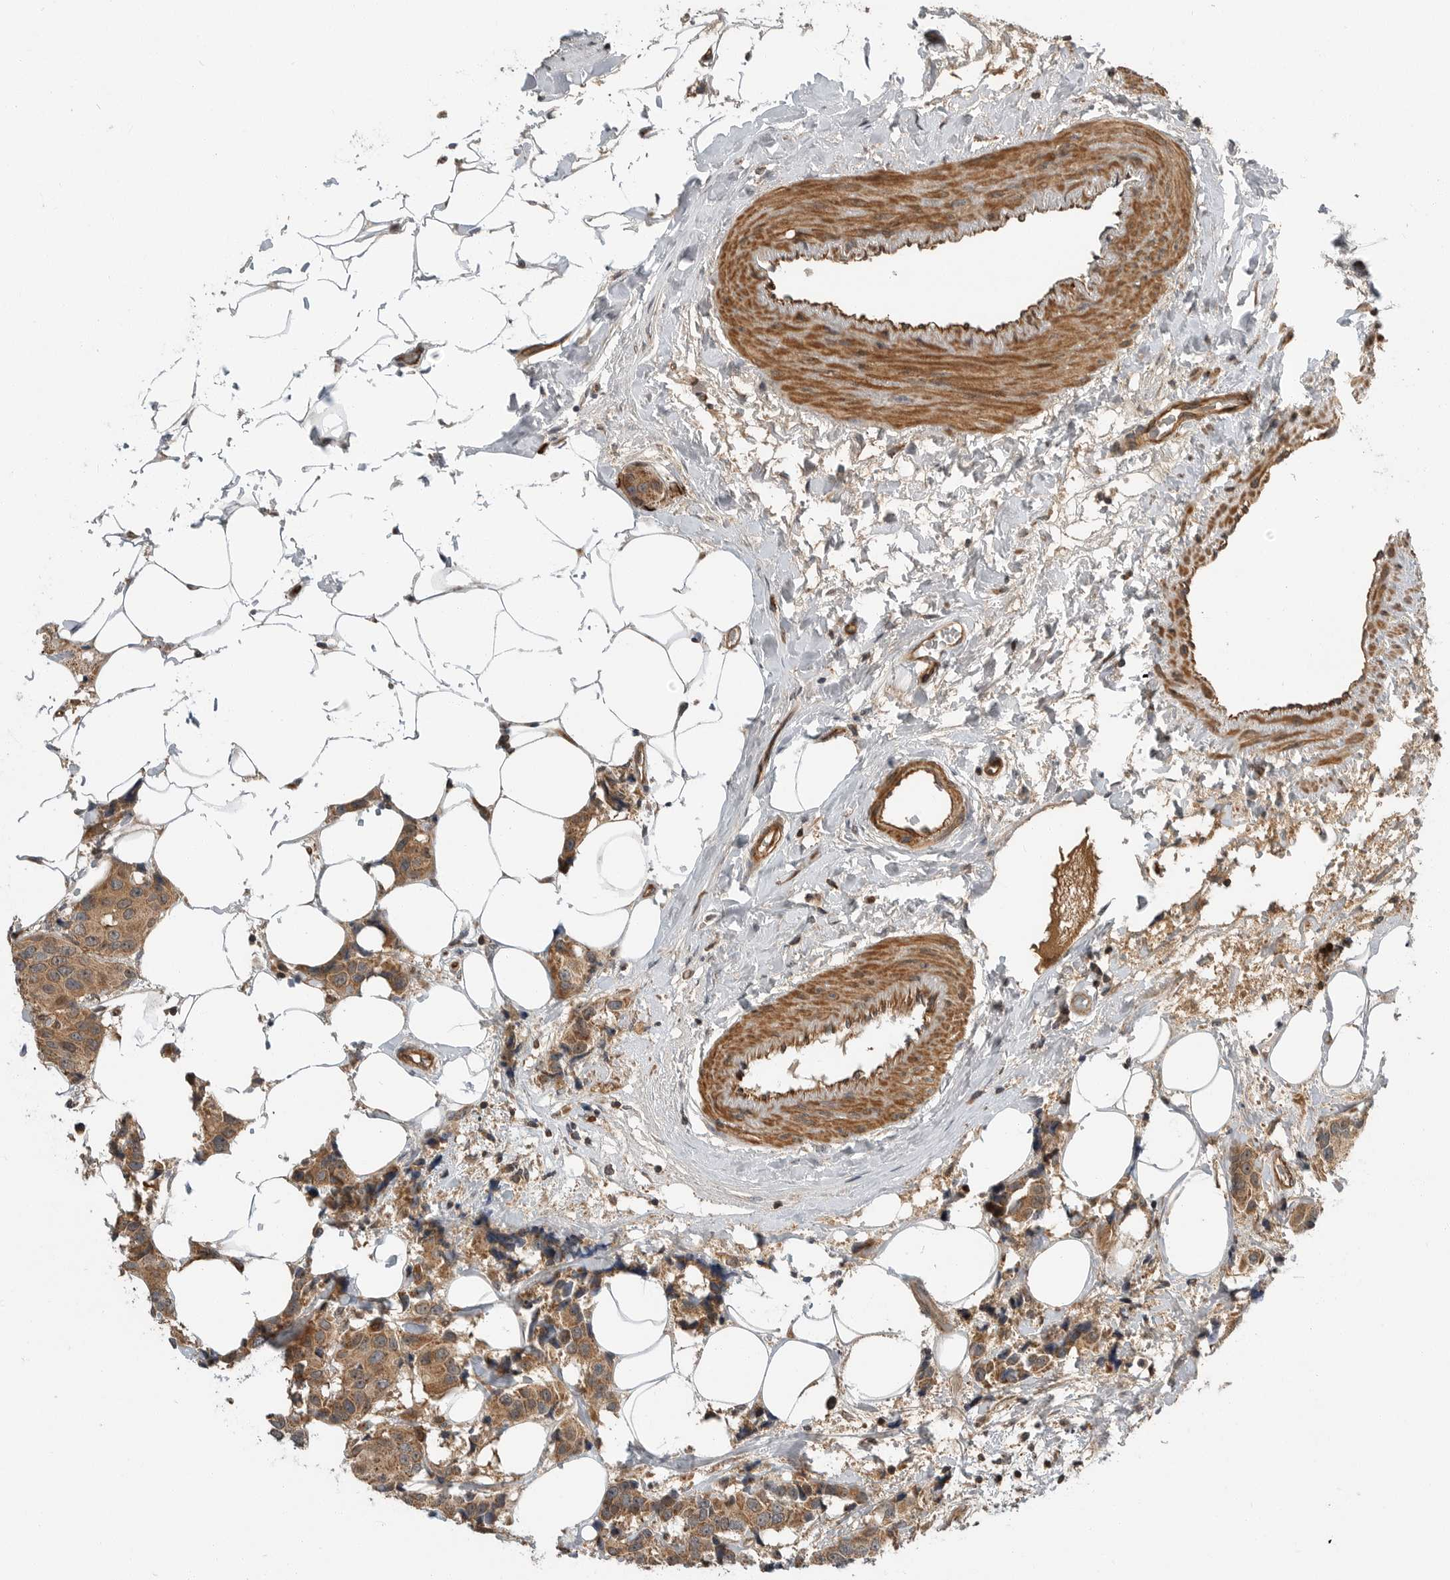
{"staining": {"intensity": "moderate", "quantity": ">75%", "location": "cytoplasmic/membranous"}, "tissue": "breast cancer", "cell_type": "Tumor cells", "image_type": "cancer", "snomed": [{"axis": "morphology", "description": "Normal tissue, NOS"}, {"axis": "morphology", "description": "Duct carcinoma"}, {"axis": "topography", "description": "Breast"}], "caption": "Immunohistochemical staining of invasive ductal carcinoma (breast) shows moderate cytoplasmic/membranous protein positivity in approximately >75% of tumor cells. (DAB IHC, brown staining for protein, blue staining for nuclei).", "gene": "STRAP", "patient": {"sex": "female", "age": 39}}